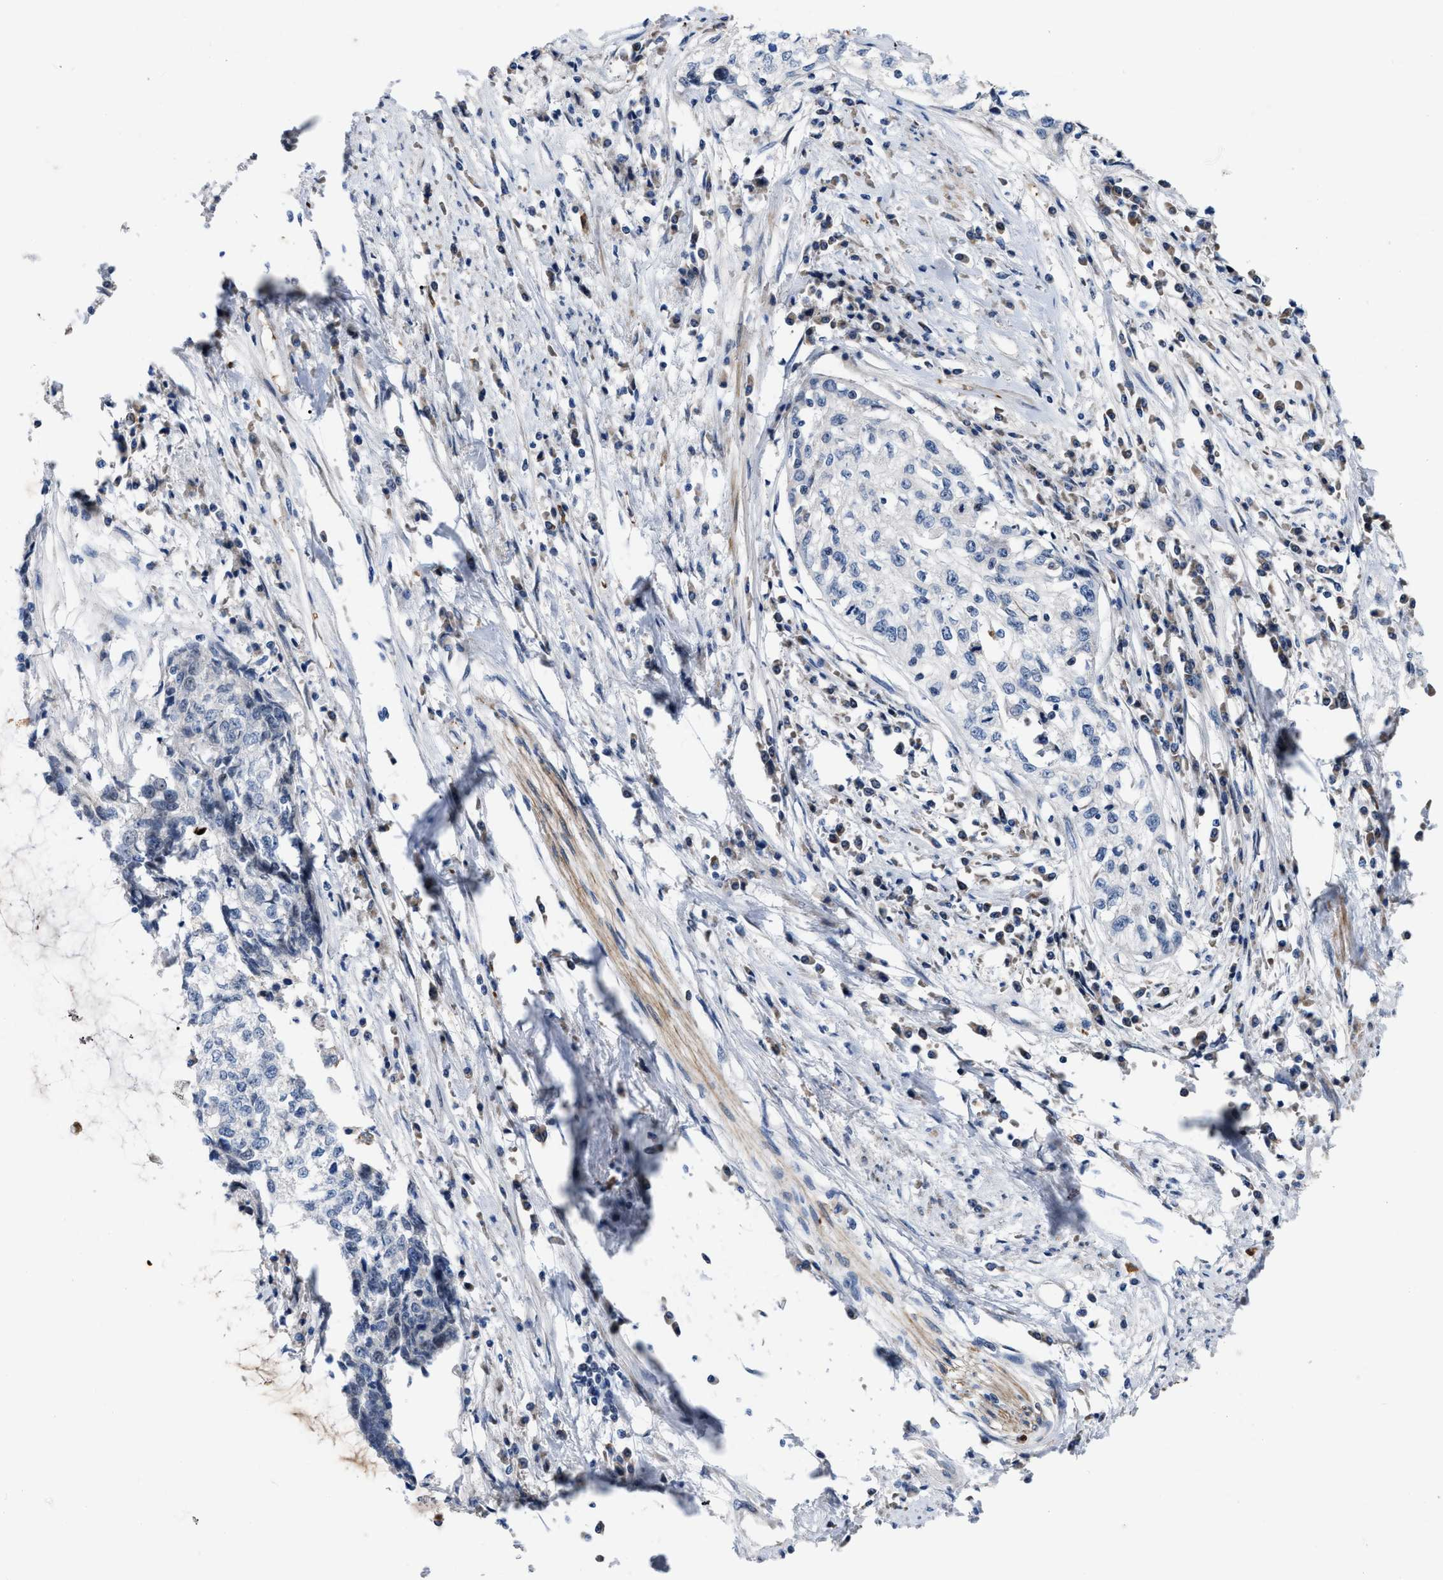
{"staining": {"intensity": "negative", "quantity": "none", "location": "none"}, "tissue": "cervical cancer", "cell_type": "Tumor cells", "image_type": "cancer", "snomed": [{"axis": "morphology", "description": "Squamous cell carcinoma, NOS"}, {"axis": "topography", "description": "Cervix"}], "caption": "This micrograph is of cervical squamous cell carcinoma stained with immunohistochemistry (IHC) to label a protein in brown with the nuclei are counter-stained blue. There is no staining in tumor cells.", "gene": "POLR1F", "patient": {"sex": "female", "age": 57}}